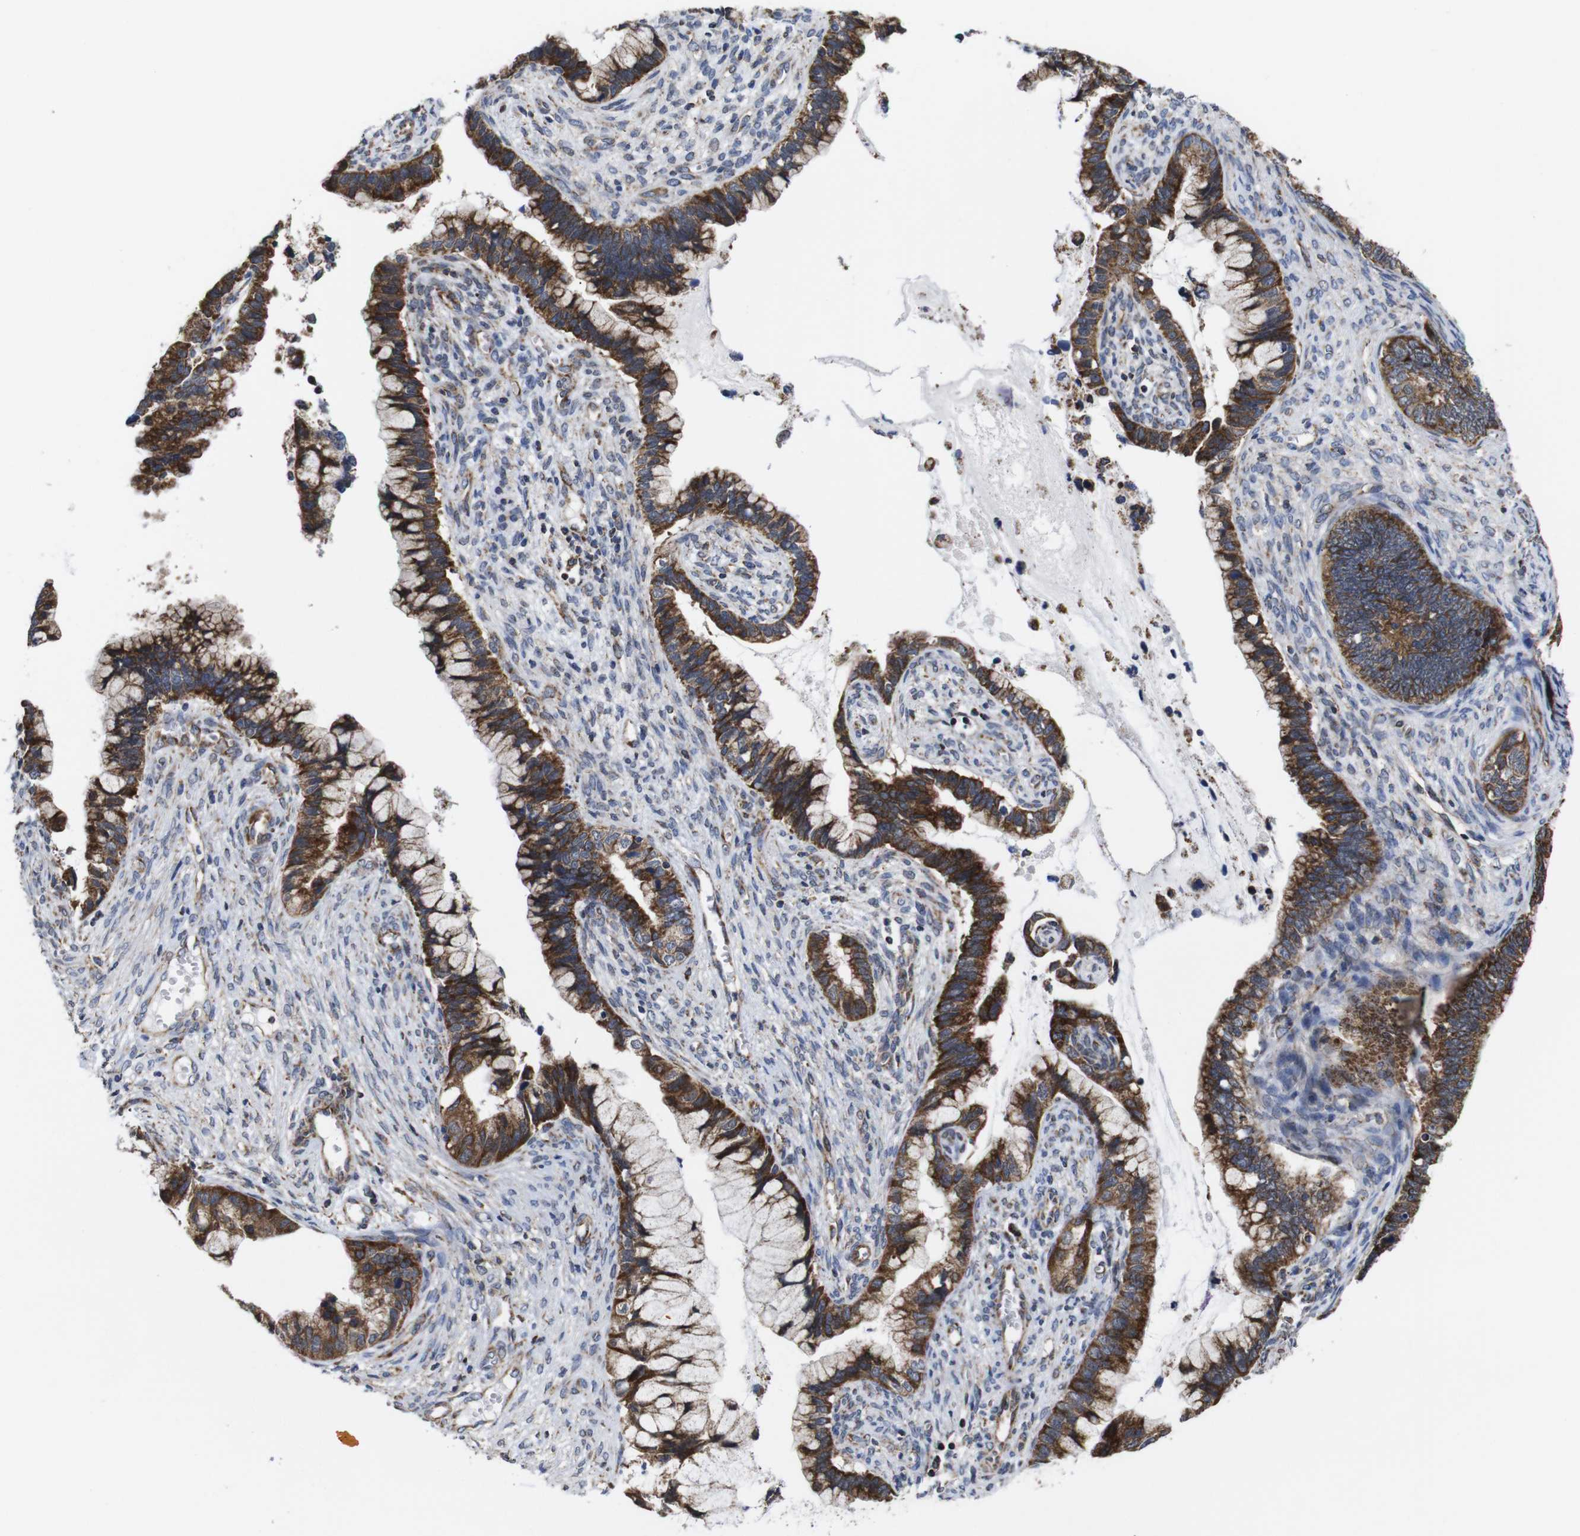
{"staining": {"intensity": "strong", "quantity": ">75%", "location": "cytoplasmic/membranous"}, "tissue": "cervical cancer", "cell_type": "Tumor cells", "image_type": "cancer", "snomed": [{"axis": "morphology", "description": "Adenocarcinoma, NOS"}, {"axis": "topography", "description": "Cervix"}], "caption": "Immunohistochemical staining of human adenocarcinoma (cervical) shows strong cytoplasmic/membranous protein staining in approximately >75% of tumor cells.", "gene": "C17orf80", "patient": {"sex": "female", "age": 44}}